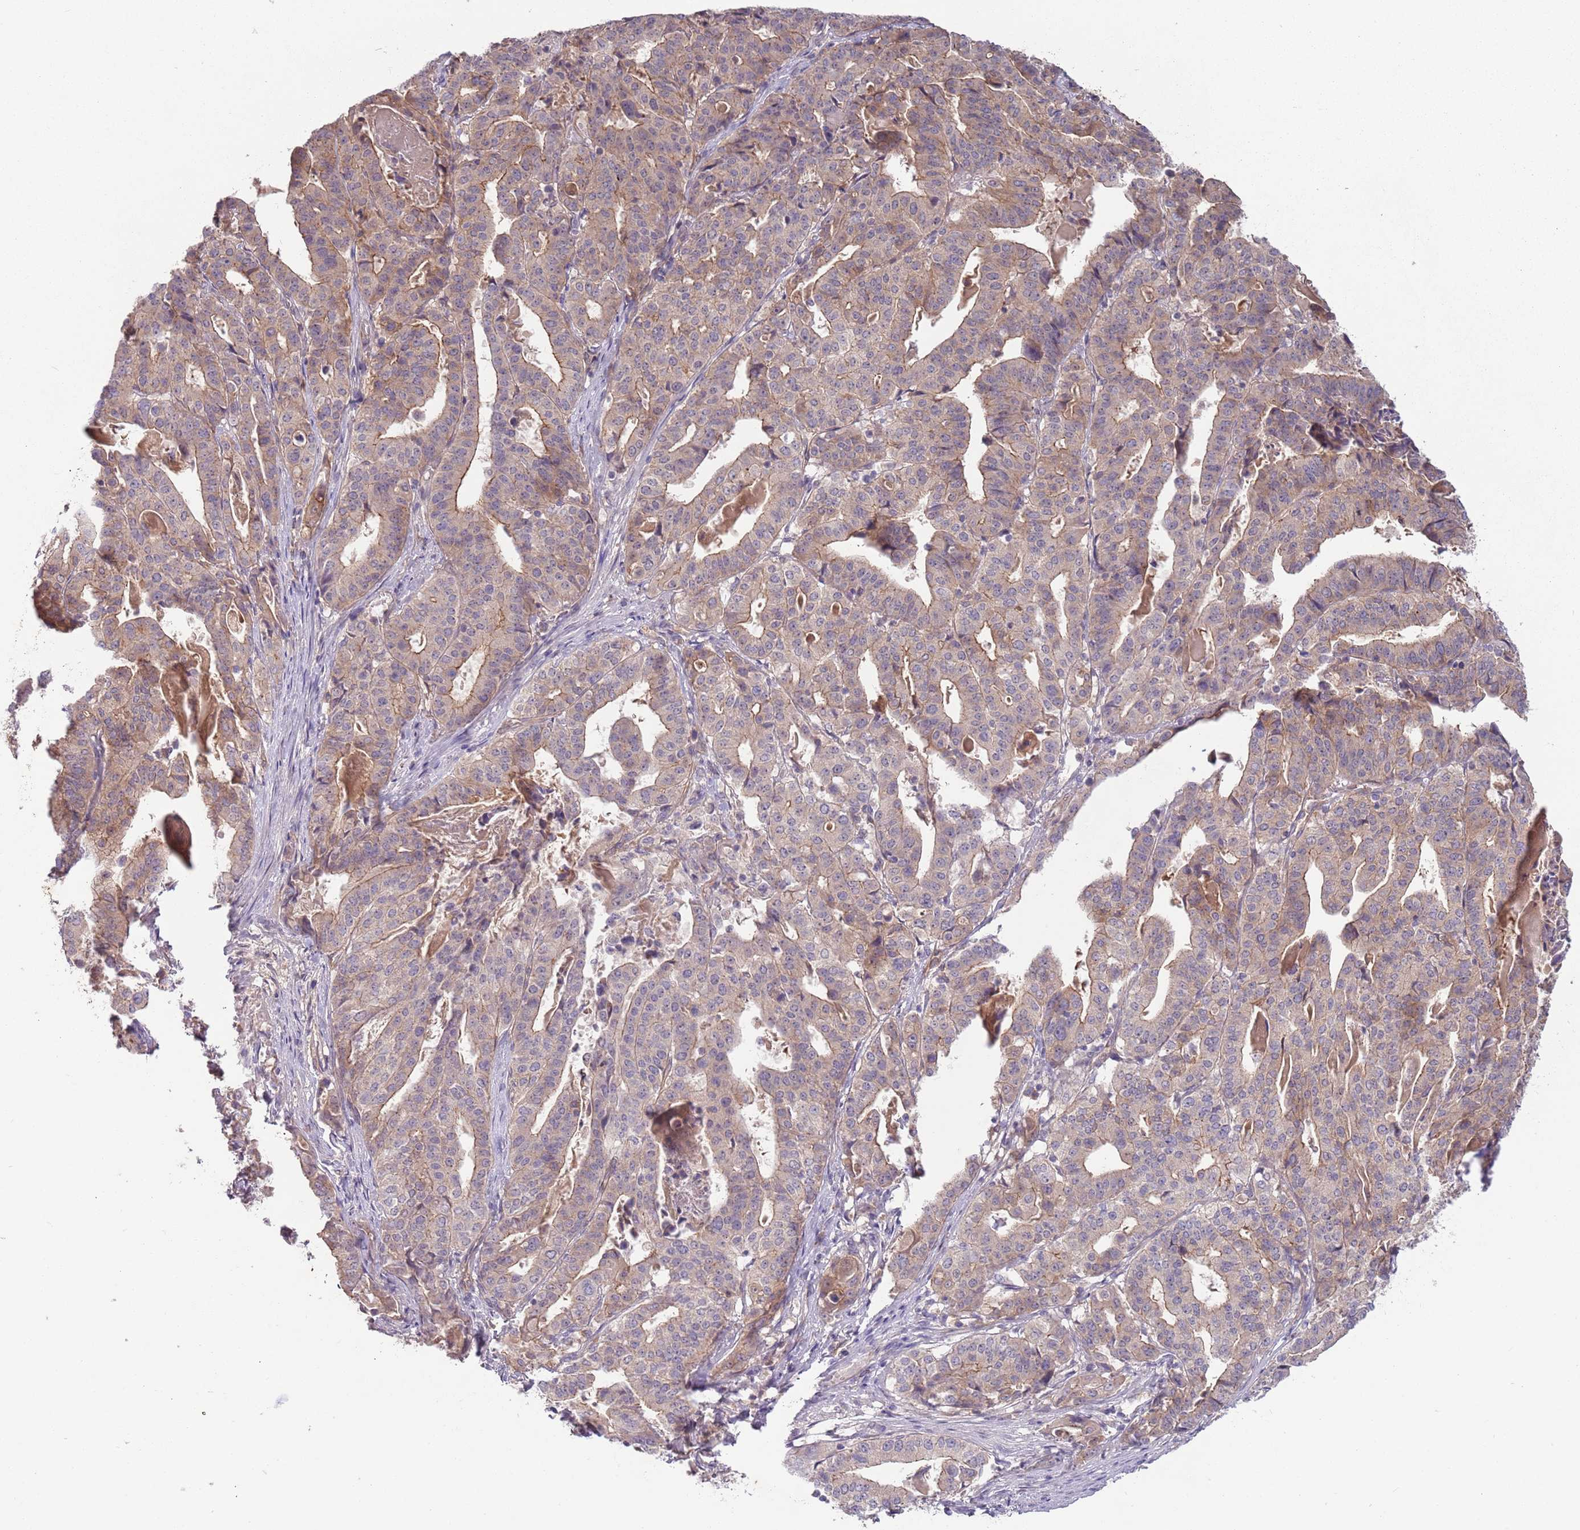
{"staining": {"intensity": "moderate", "quantity": "25%-75%", "location": "cytoplasmic/membranous"}, "tissue": "stomach cancer", "cell_type": "Tumor cells", "image_type": "cancer", "snomed": [{"axis": "morphology", "description": "Adenocarcinoma, NOS"}, {"axis": "topography", "description": "Stomach"}], "caption": "A high-resolution image shows immunohistochemistry (IHC) staining of stomach cancer, which demonstrates moderate cytoplasmic/membranous positivity in approximately 25%-75% of tumor cells.", "gene": "SAV1", "patient": {"sex": "male", "age": 48}}